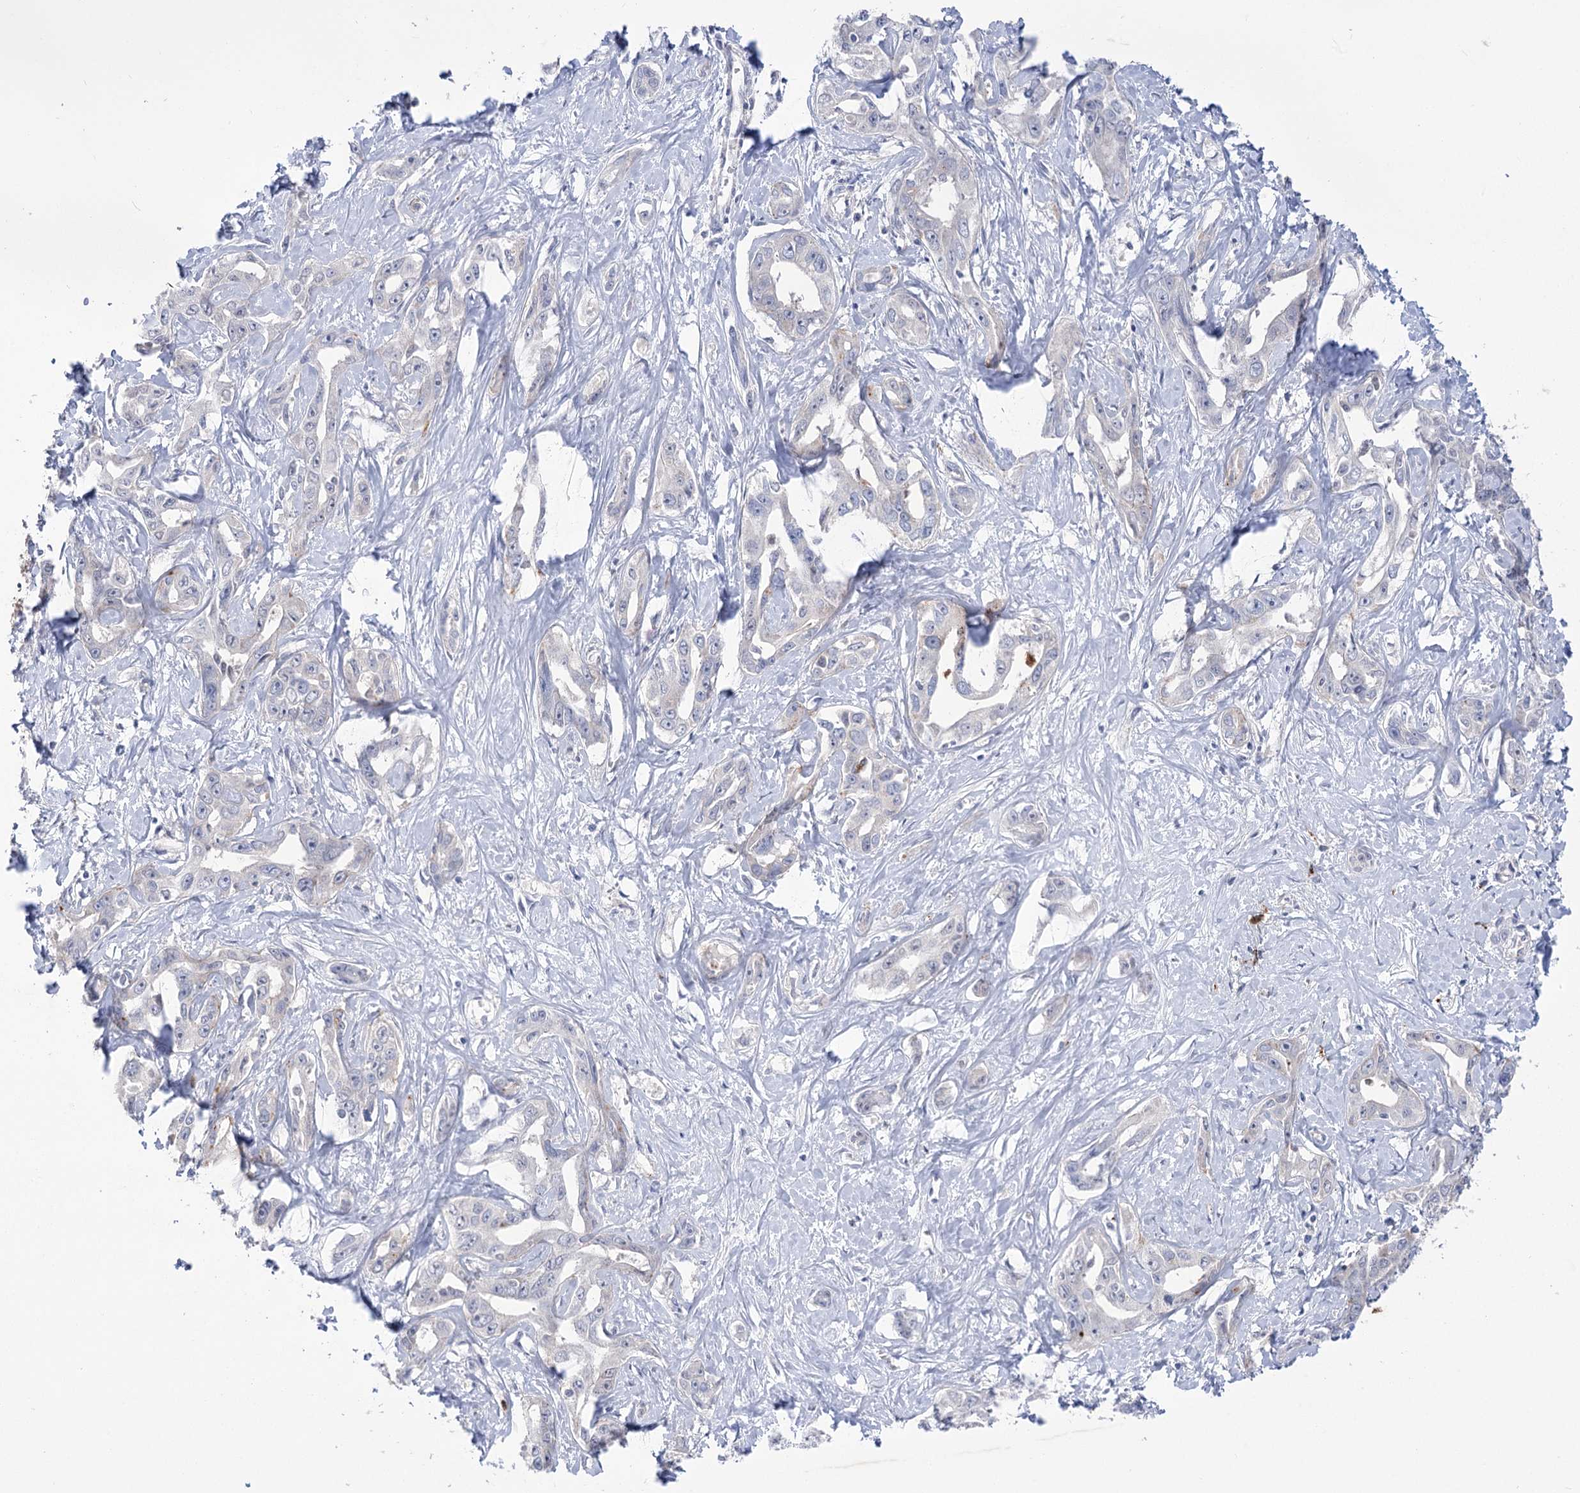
{"staining": {"intensity": "negative", "quantity": "none", "location": "none"}, "tissue": "liver cancer", "cell_type": "Tumor cells", "image_type": "cancer", "snomed": [{"axis": "morphology", "description": "Cholangiocarcinoma"}, {"axis": "topography", "description": "Liver"}], "caption": "Tumor cells are negative for brown protein staining in cholangiocarcinoma (liver).", "gene": "SIAE", "patient": {"sex": "male", "age": 59}}